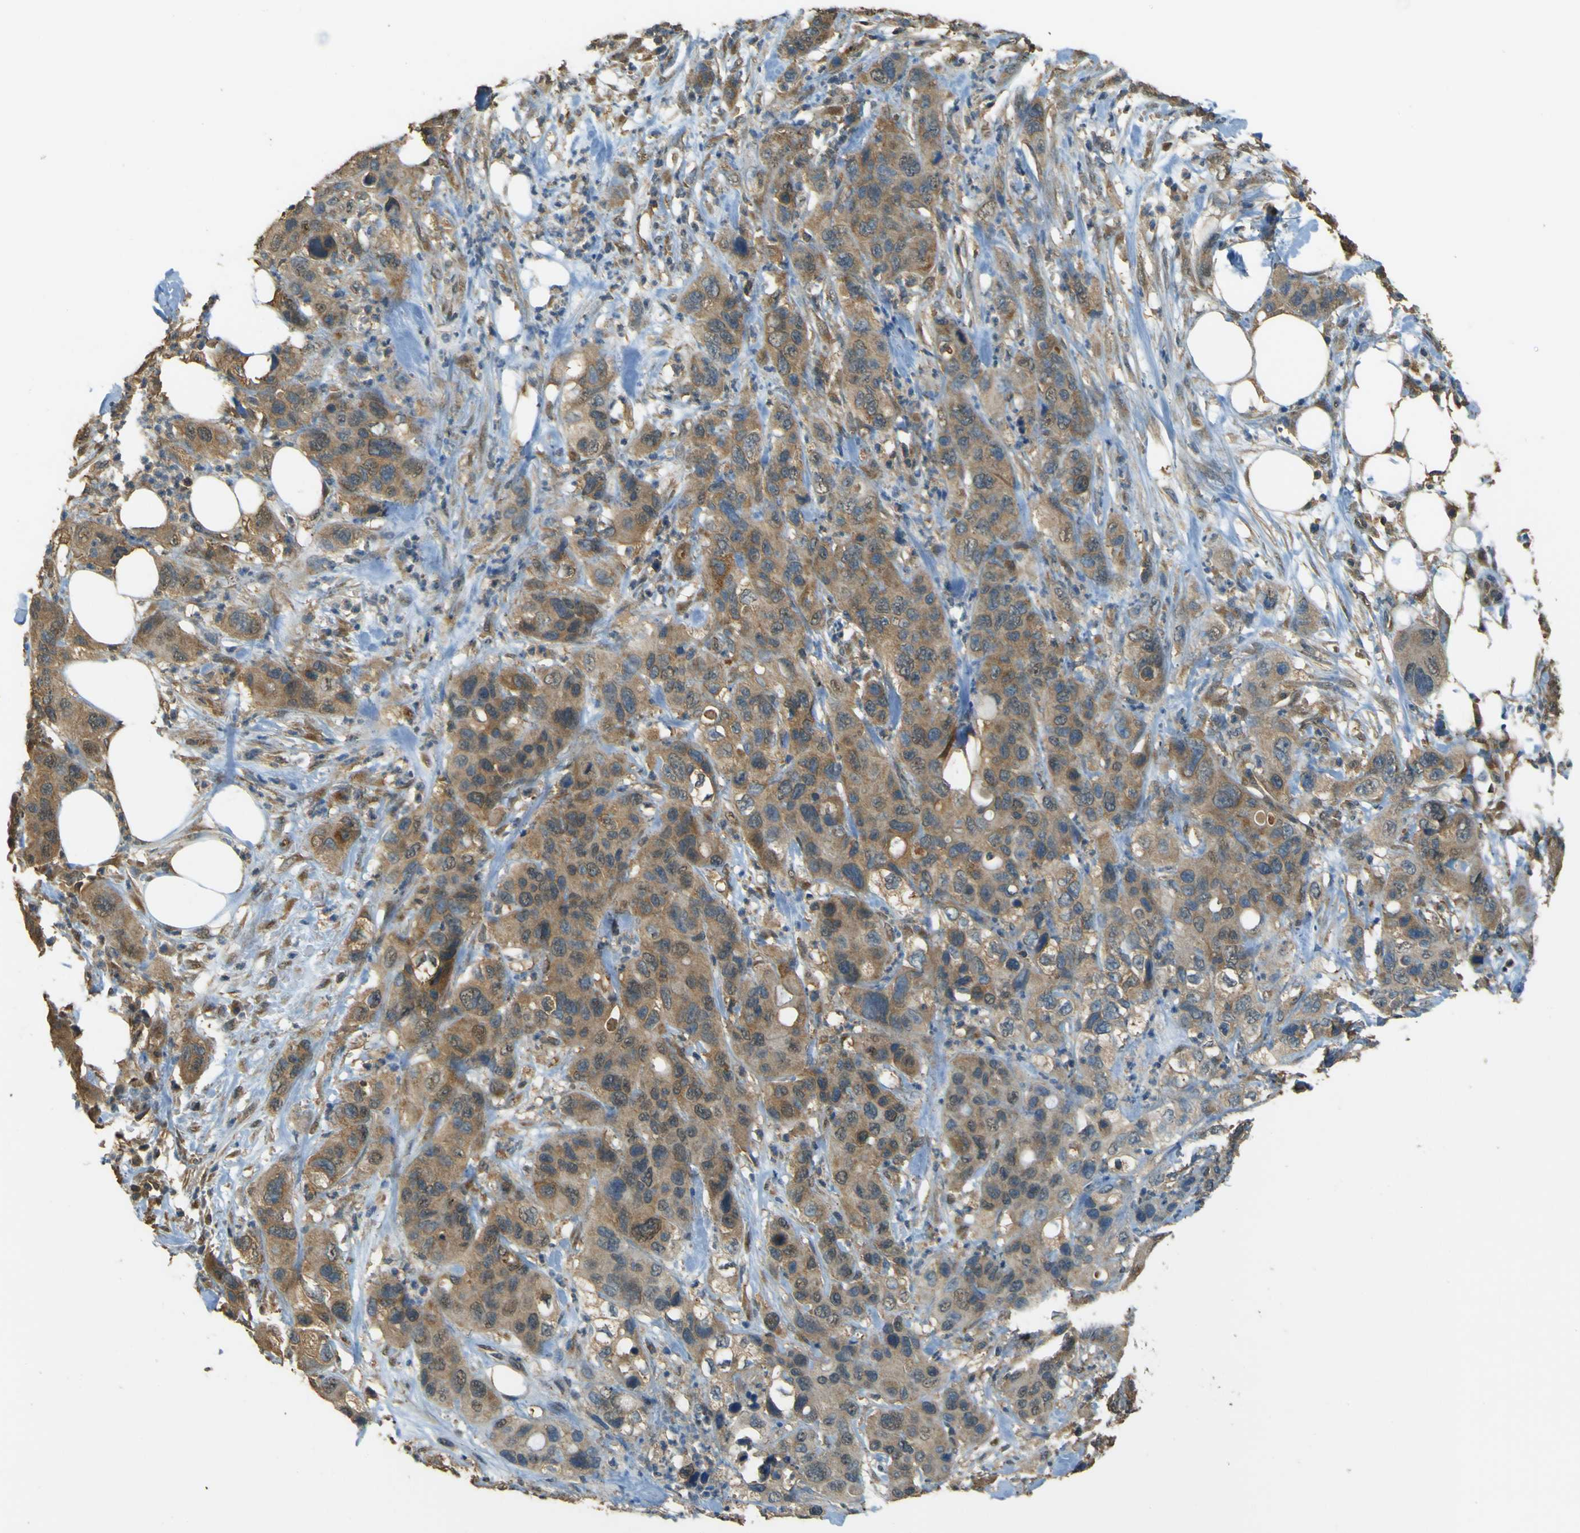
{"staining": {"intensity": "moderate", "quantity": ">75%", "location": "cytoplasmic/membranous"}, "tissue": "pancreatic cancer", "cell_type": "Tumor cells", "image_type": "cancer", "snomed": [{"axis": "morphology", "description": "Adenocarcinoma, NOS"}, {"axis": "topography", "description": "Pancreas"}], "caption": "The immunohistochemical stain highlights moderate cytoplasmic/membranous expression in tumor cells of pancreatic cancer (adenocarcinoma) tissue.", "gene": "GOLGA1", "patient": {"sex": "female", "age": 71}}